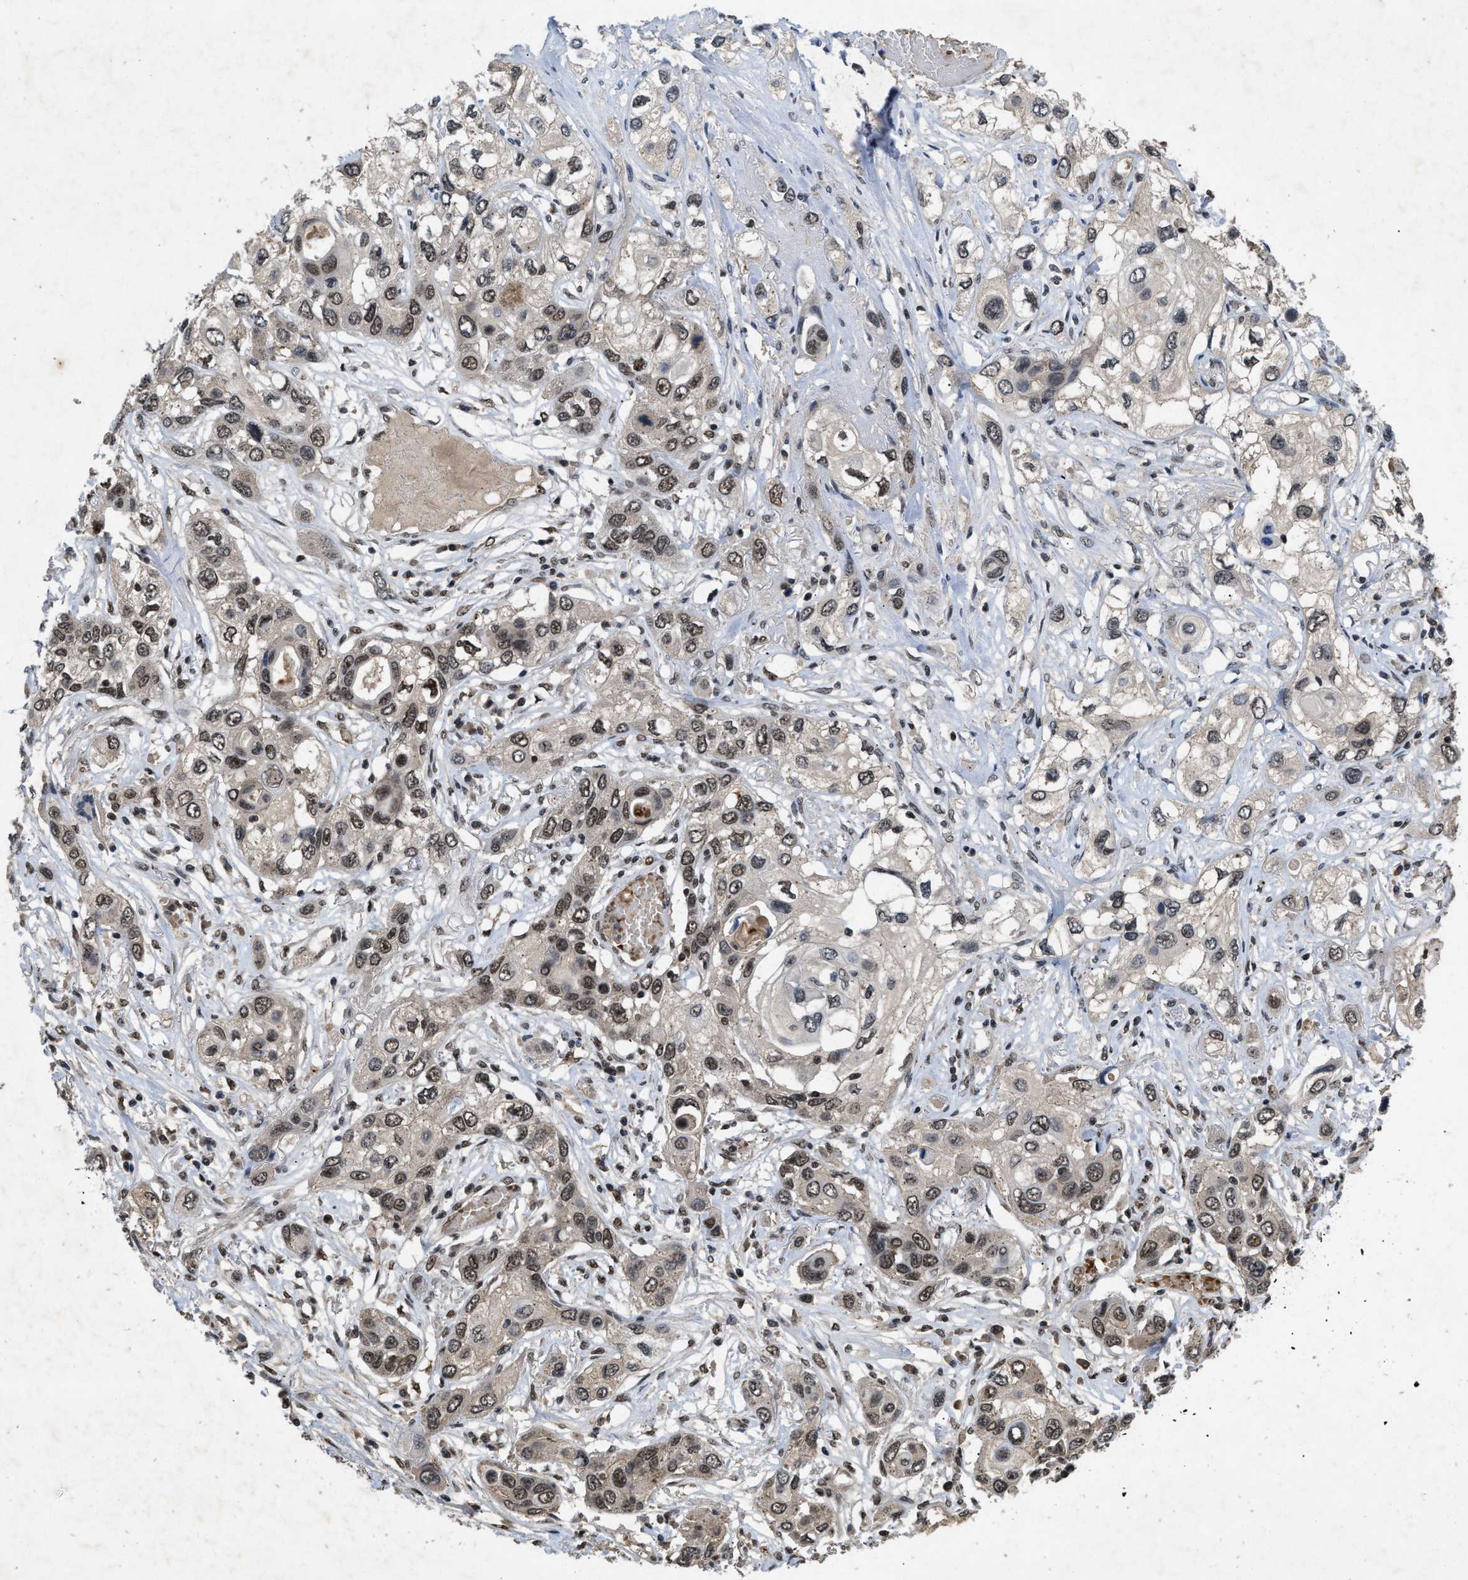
{"staining": {"intensity": "moderate", "quantity": ">75%", "location": "nuclear"}, "tissue": "lung cancer", "cell_type": "Tumor cells", "image_type": "cancer", "snomed": [{"axis": "morphology", "description": "Squamous cell carcinoma, NOS"}, {"axis": "topography", "description": "Lung"}], "caption": "Squamous cell carcinoma (lung) was stained to show a protein in brown. There is medium levels of moderate nuclear expression in about >75% of tumor cells. (DAB (3,3'-diaminobenzidine) = brown stain, brightfield microscopy at high magnification).", "gene": "ZNF346", "patient": {"sex": "male", "age": 71}}